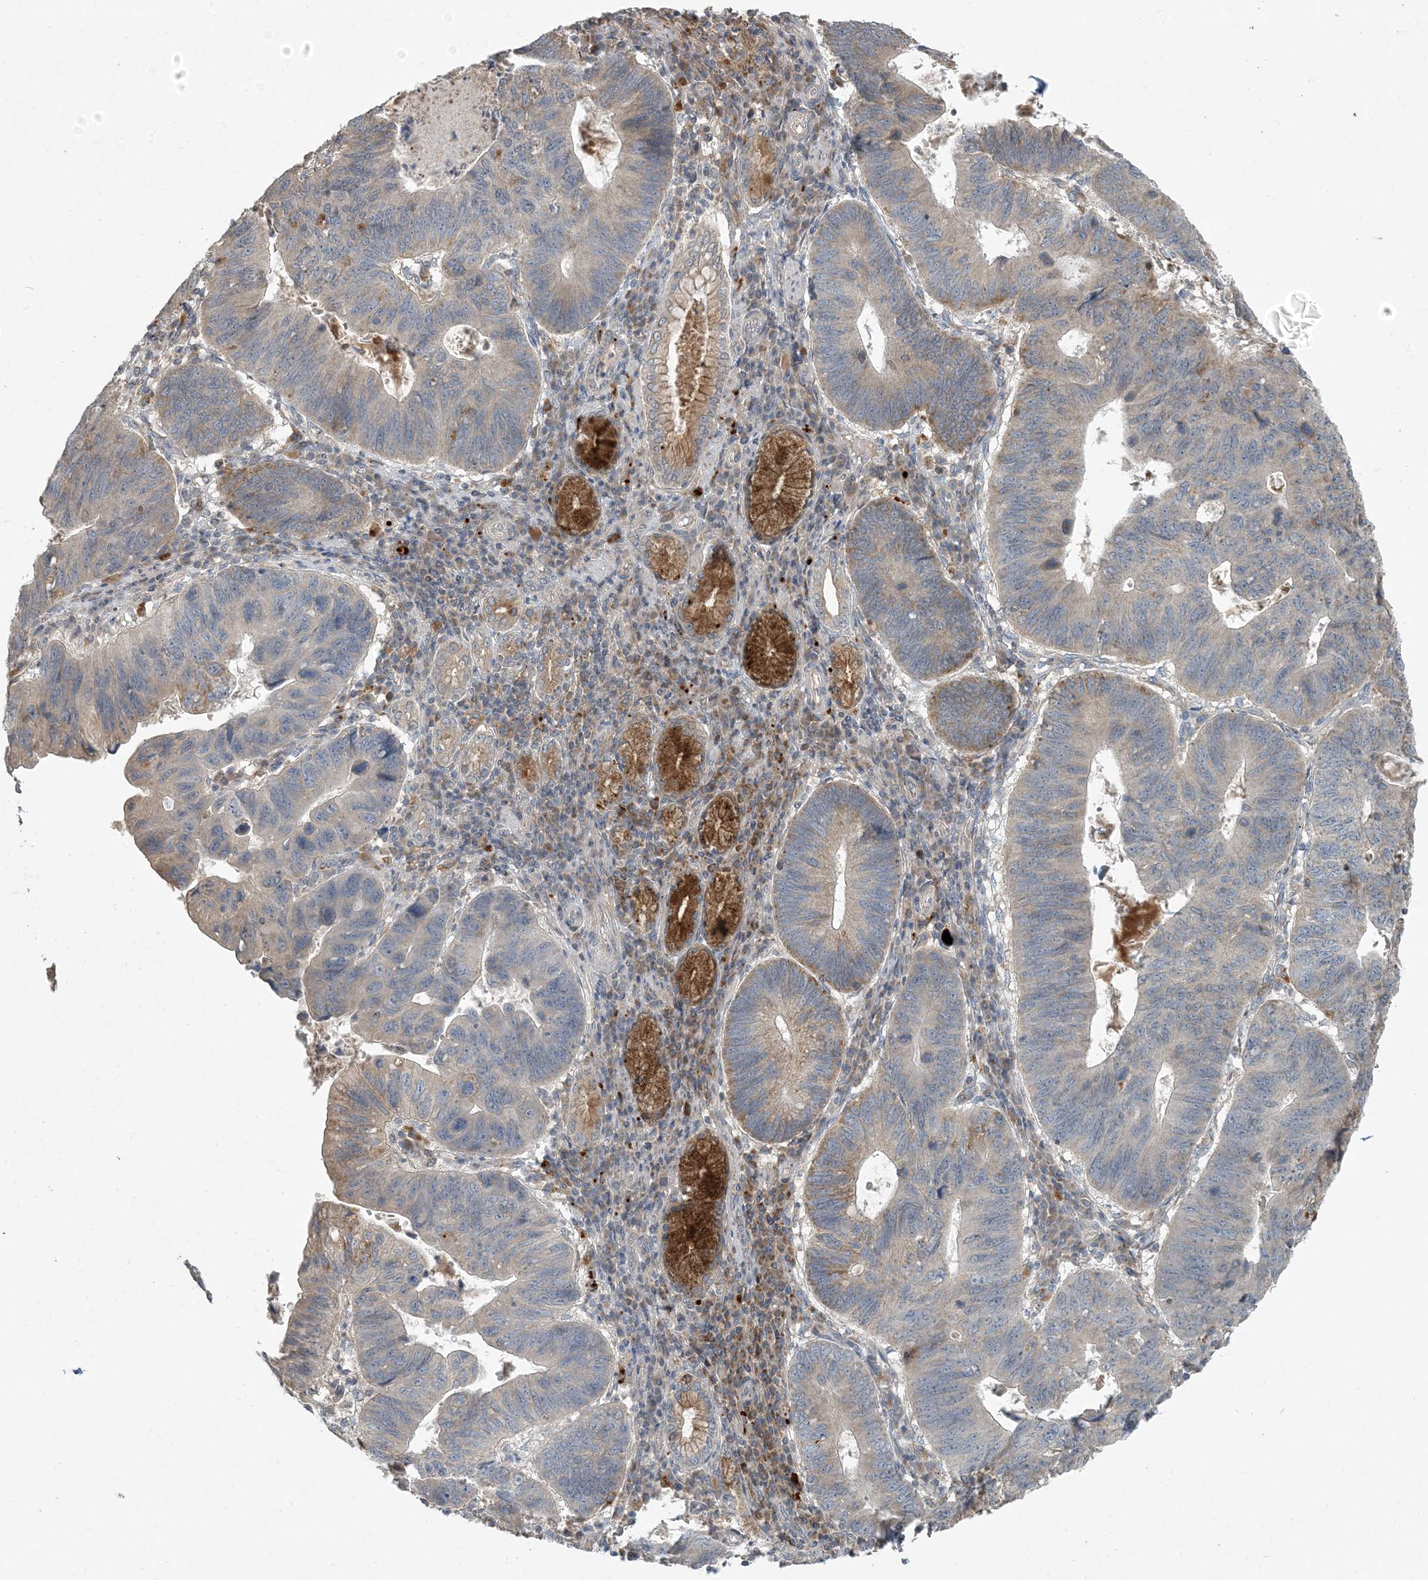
{"staining": {"intensity": "moderate", "quantity": "<25%", "location": "cytoplasmic/membranous"}, "tissue": "stomach cancer", "cell_type": "Tumor cells", "image_type": "cancer", "snomed": [{"axis": "morphology", "description": "Adenocarcinoma, NOS"}, {"axis": "topography", "description": "Stomach"}], "caption": "This is a histology image of immunohistochemistry staining of stomach cancer, which shows moderate positivity in the cytoplasmic/membranous of tumor cells.", "gene": "LTN1", "patient": {"sex": "male", "age": 59}}